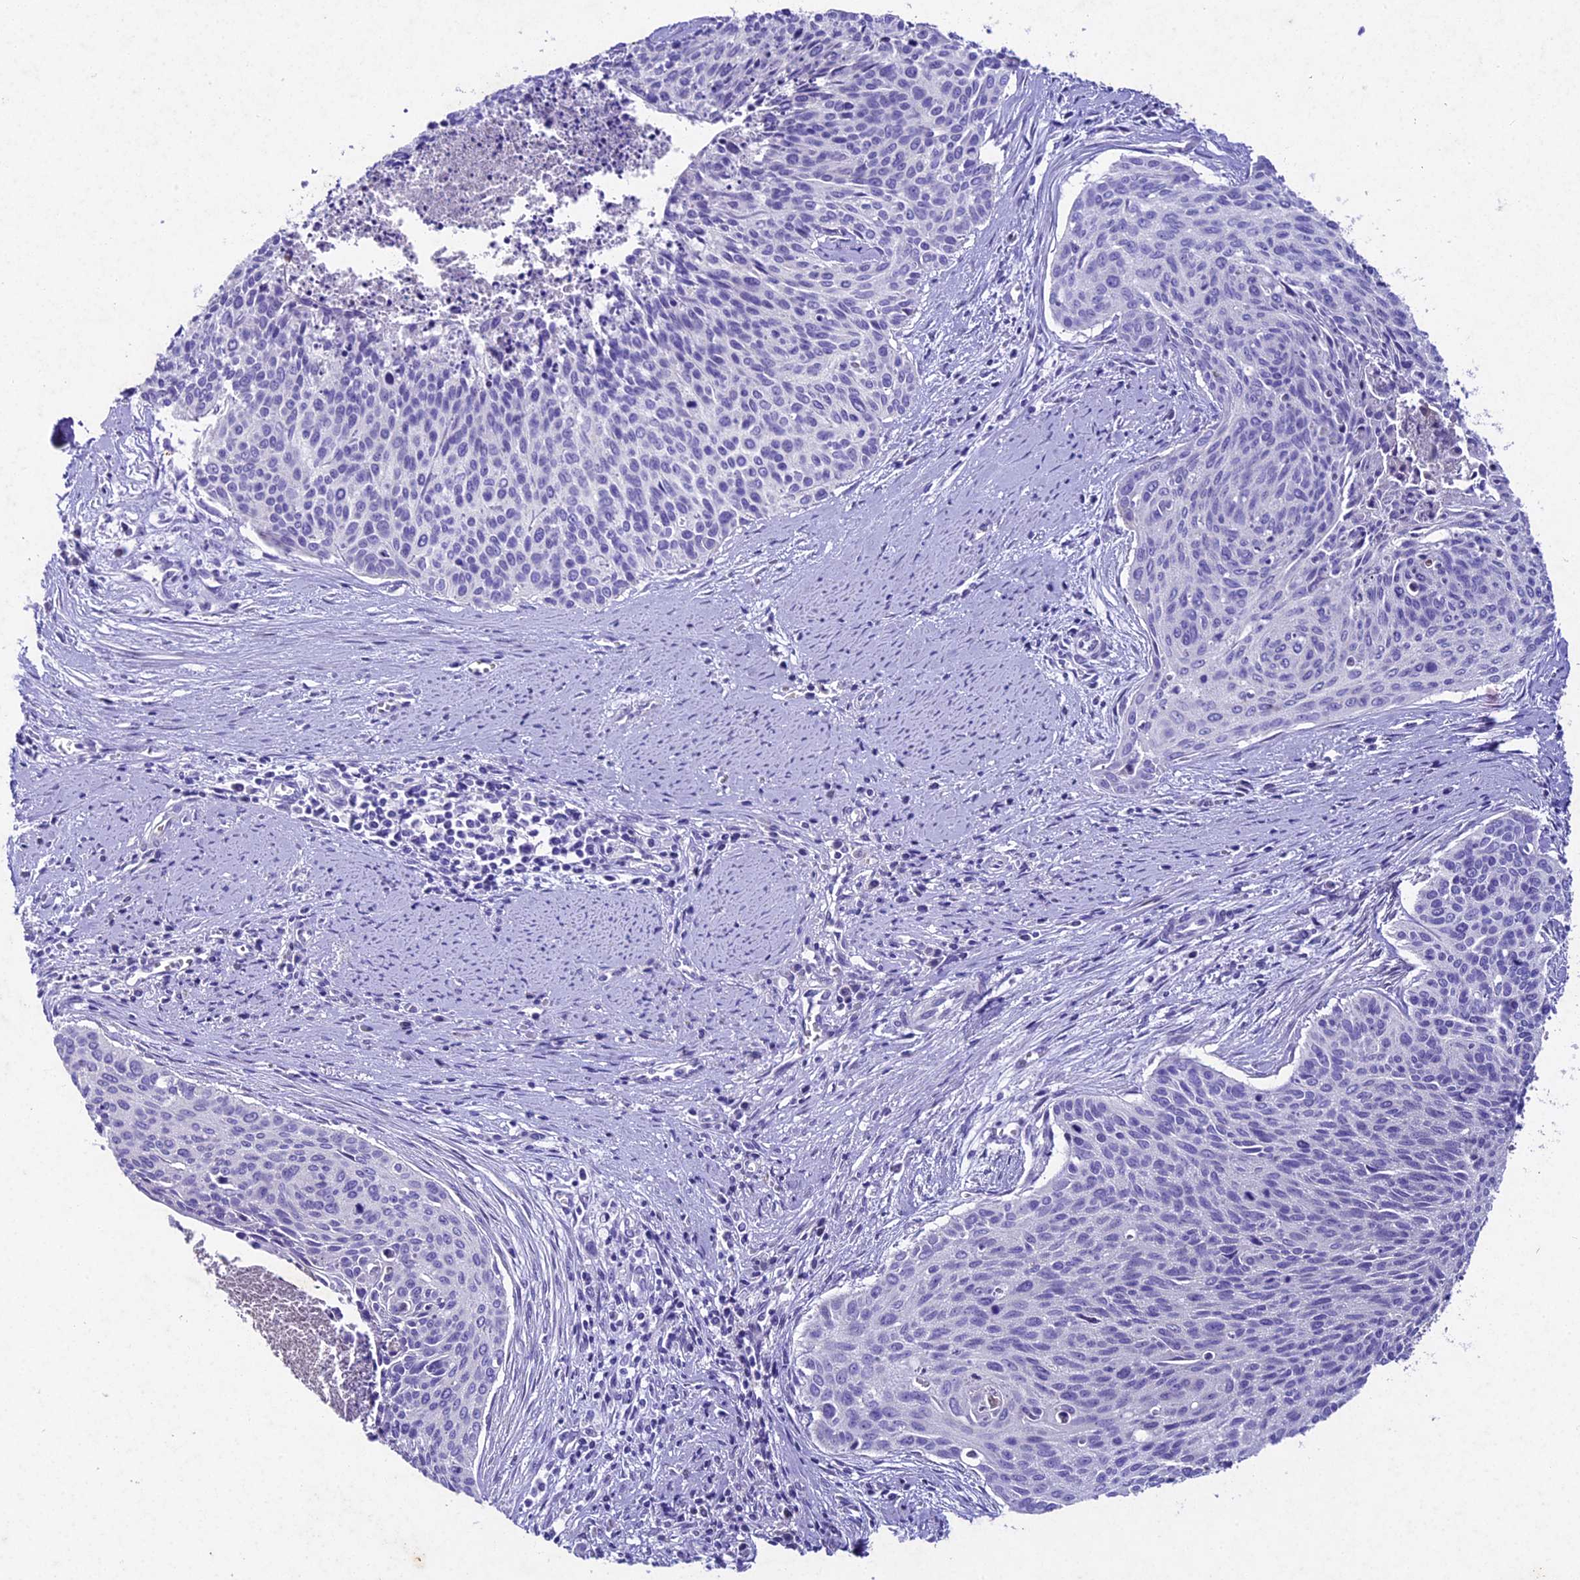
{"staining": {"intensity": "negative", "quantity": "none", "location": "none"}, "tissue": "cervical cancer", "cell_type": "Tumor cells", "image_type": "cancer", "snomed": [{"axis": "morphology", "description": "Squamous cell carcinoma, NOS"}, {"axis": "topography", "description": "Cervix"}], "caption": "The histopathology image shows no staining of tumor cells in cervical cancer.", "gene": "IFT140", "patient": {"sex": "female", "age": 55}}